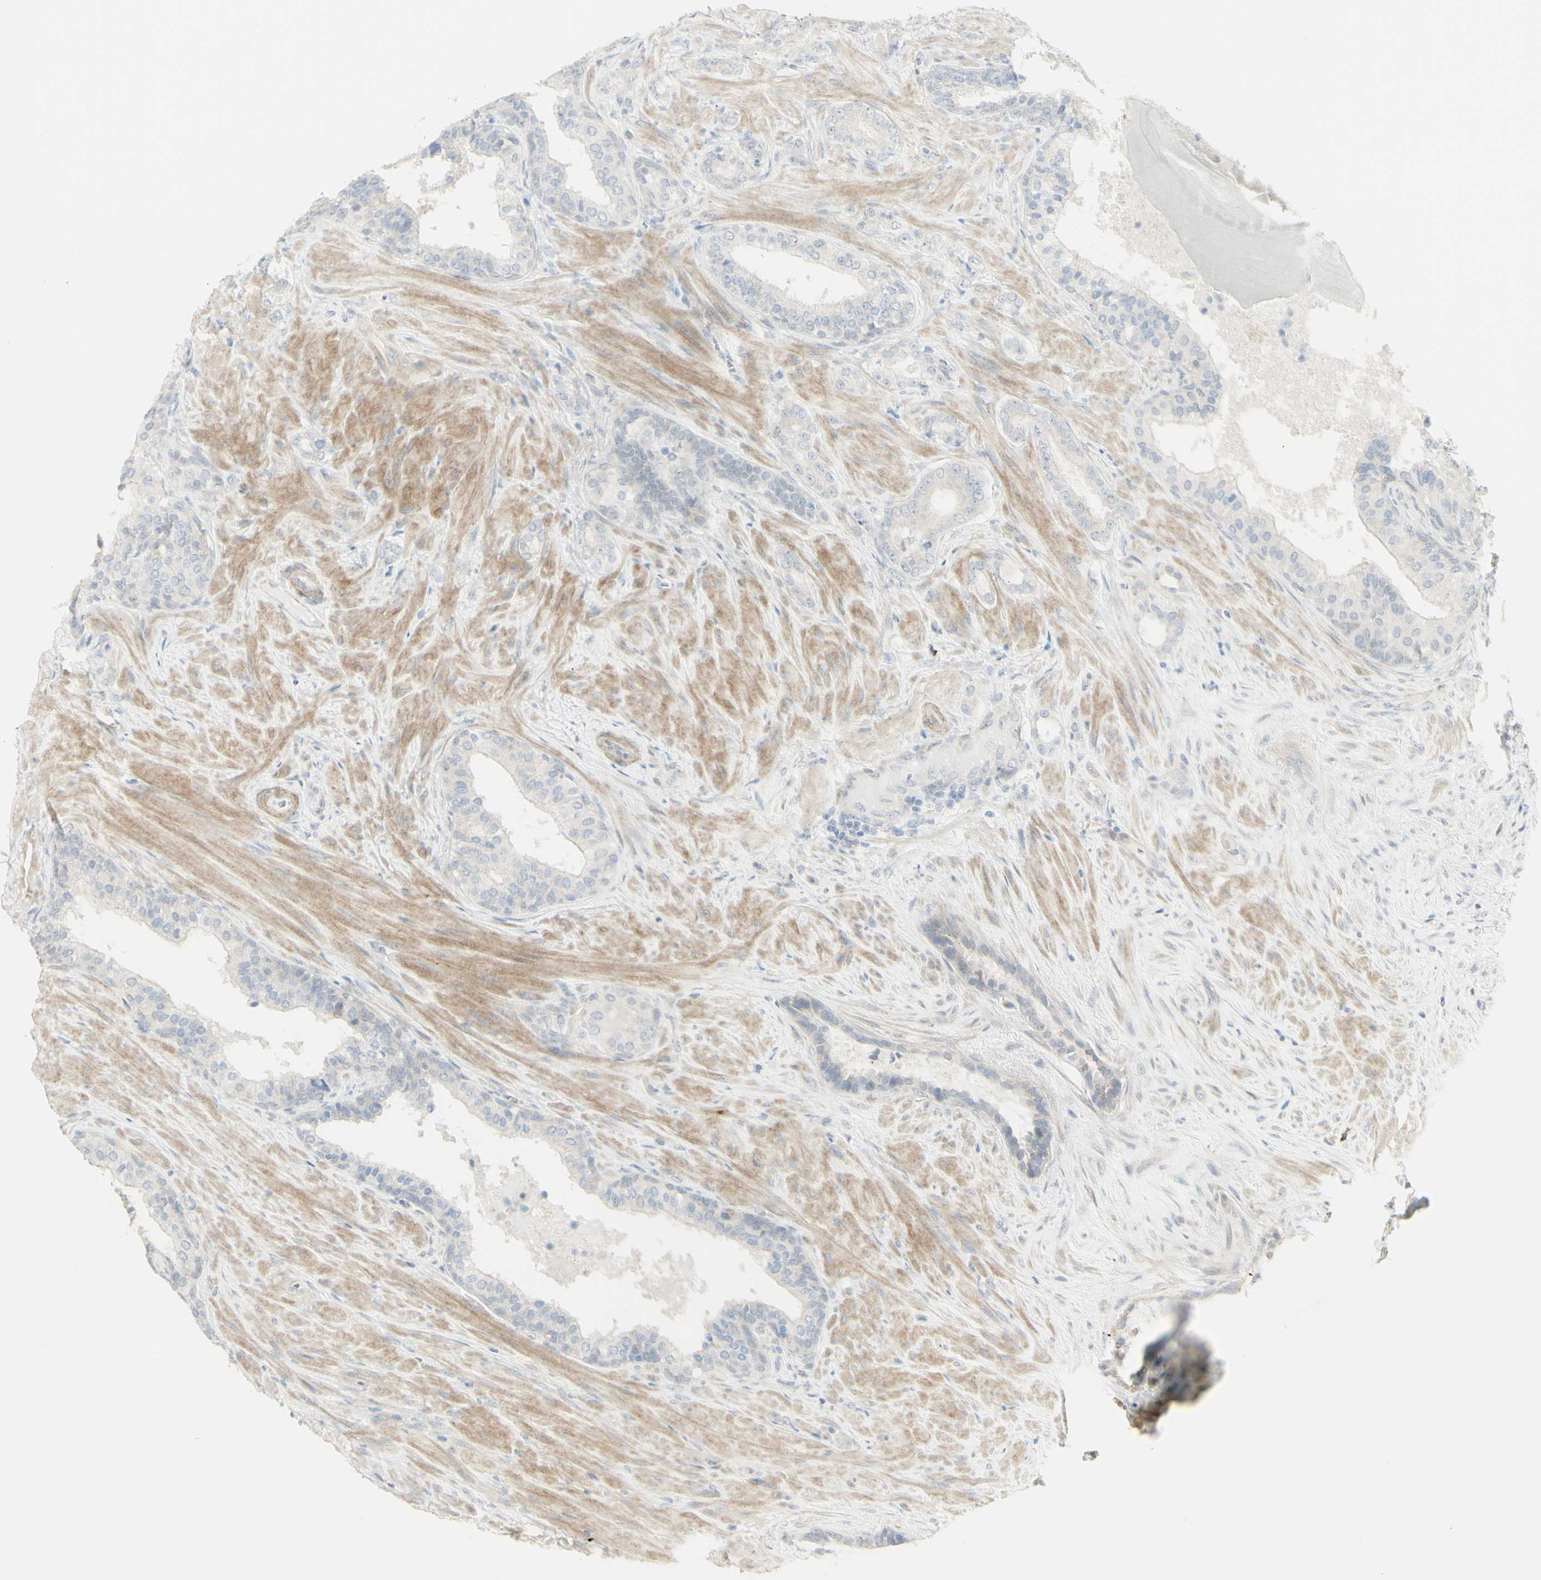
{"staining": {"intensity": "negative", "quantity": "none", "location": "none"}, "tissue": "prostate cancer", "cell_type": "Tumor cells", "image_type": "cancer", "snomed": [{"axis": "morphology", "description": "Adenocarcinoma, Low grade"}, {"axis": "topography", "description": "Prostate"}], "caption": "Tumor cells show no significant protein positivity in prostate cancer (low-grade adenocarcinoma).", "gene": "NDST4", "patient": {"sex": "male", "age": 60}}